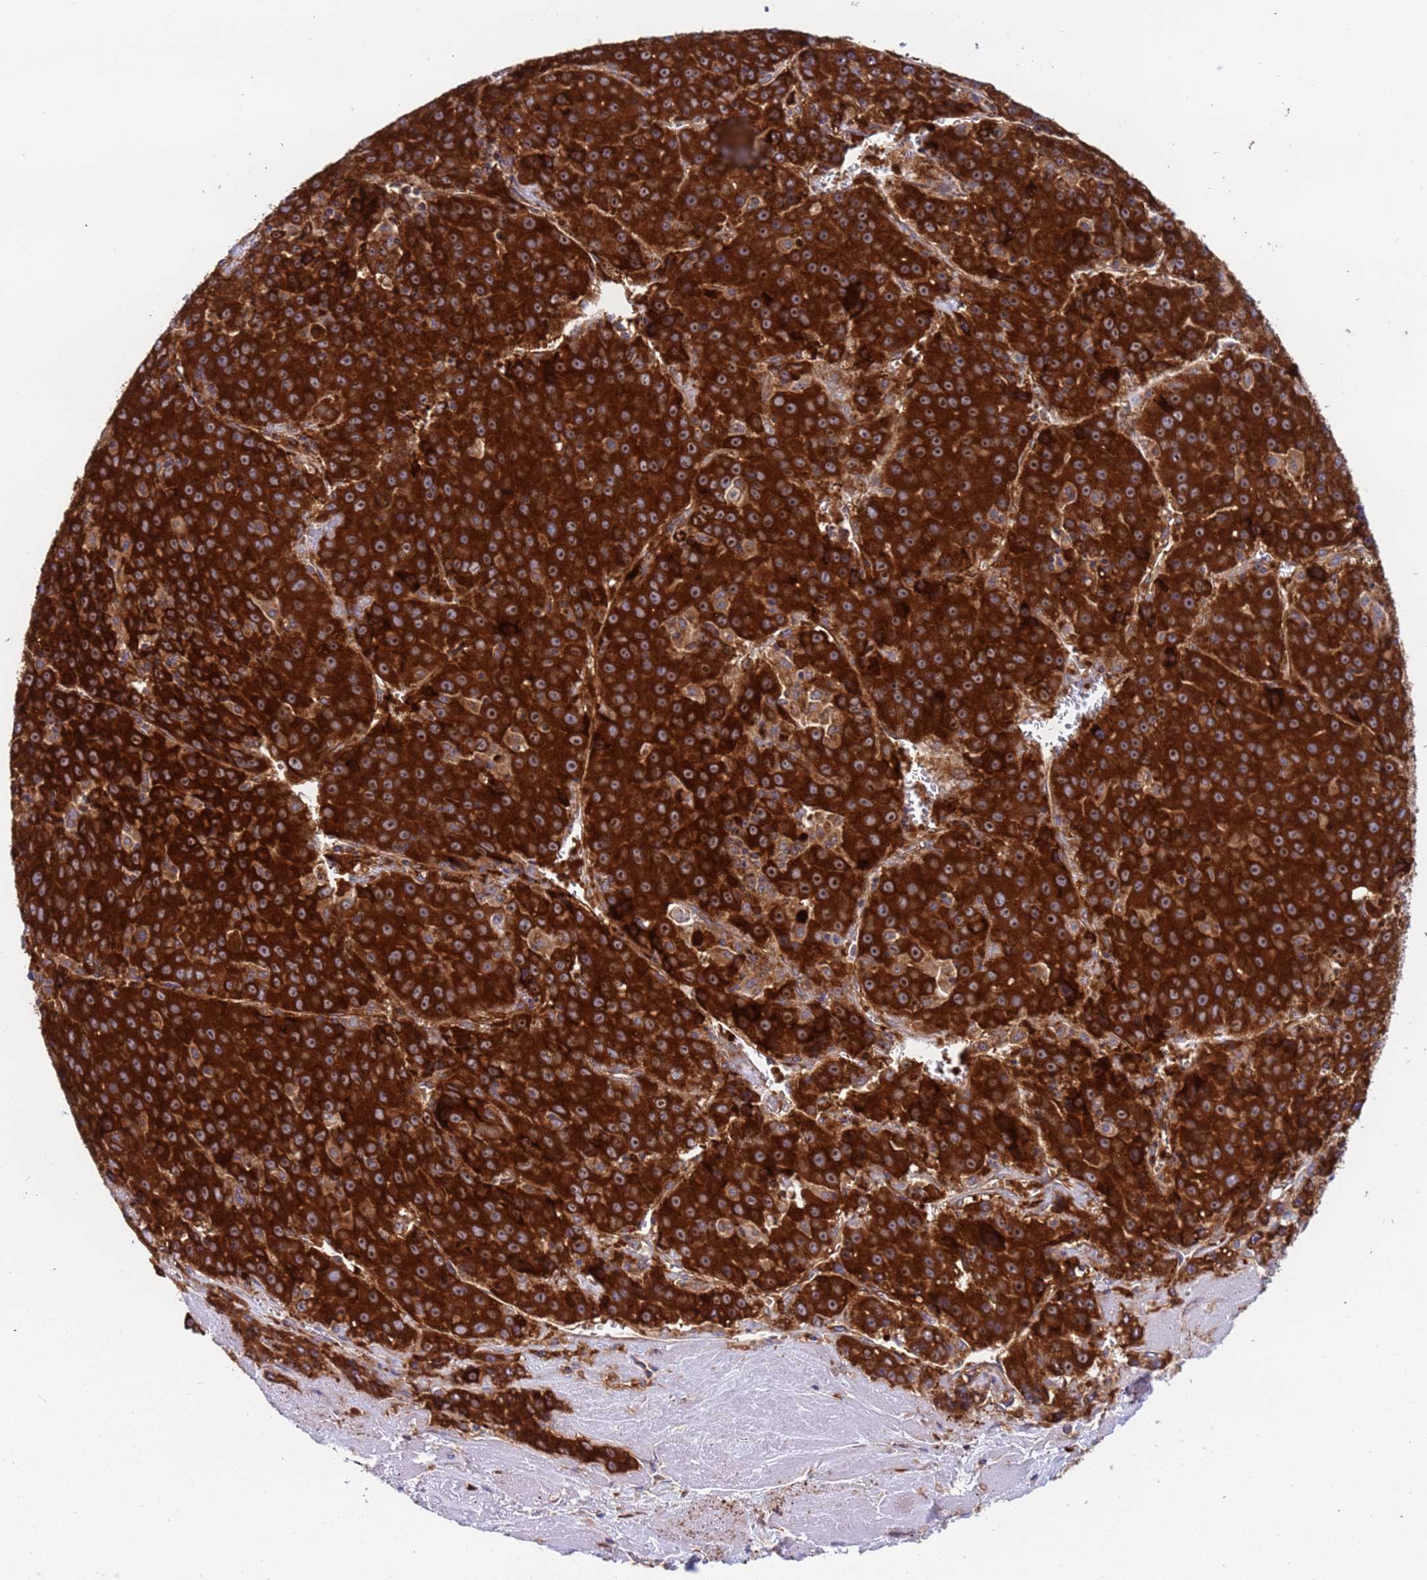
{"staining": {"intensity": "strong", "quantity": ">75%", "location": "cytoplasmic/membranous,nuclear"}, "tissue": "liver cancer", "cell_type": "Tumor cells", "image_type": "cancer", "snomed": [{"axis": "morphology", "description": "Carcinoma, Hepatocellular, NOS"}, {"axis": "topography", "description": "Liver"}], "caption": "Tumor cells reveal strong cytoplasmic/membranous and nuclear positivity in approximately >75% of cells in liver cancer (hepatocellular carcinoma). (Stains: DAB (3,3'-diaminobenzidine) in brown, nuclei in blue, Microscopy: brightfield microscopy at high magnification).", "gene": "RPL36", "patient": {"sex": "female", "age": 53}}